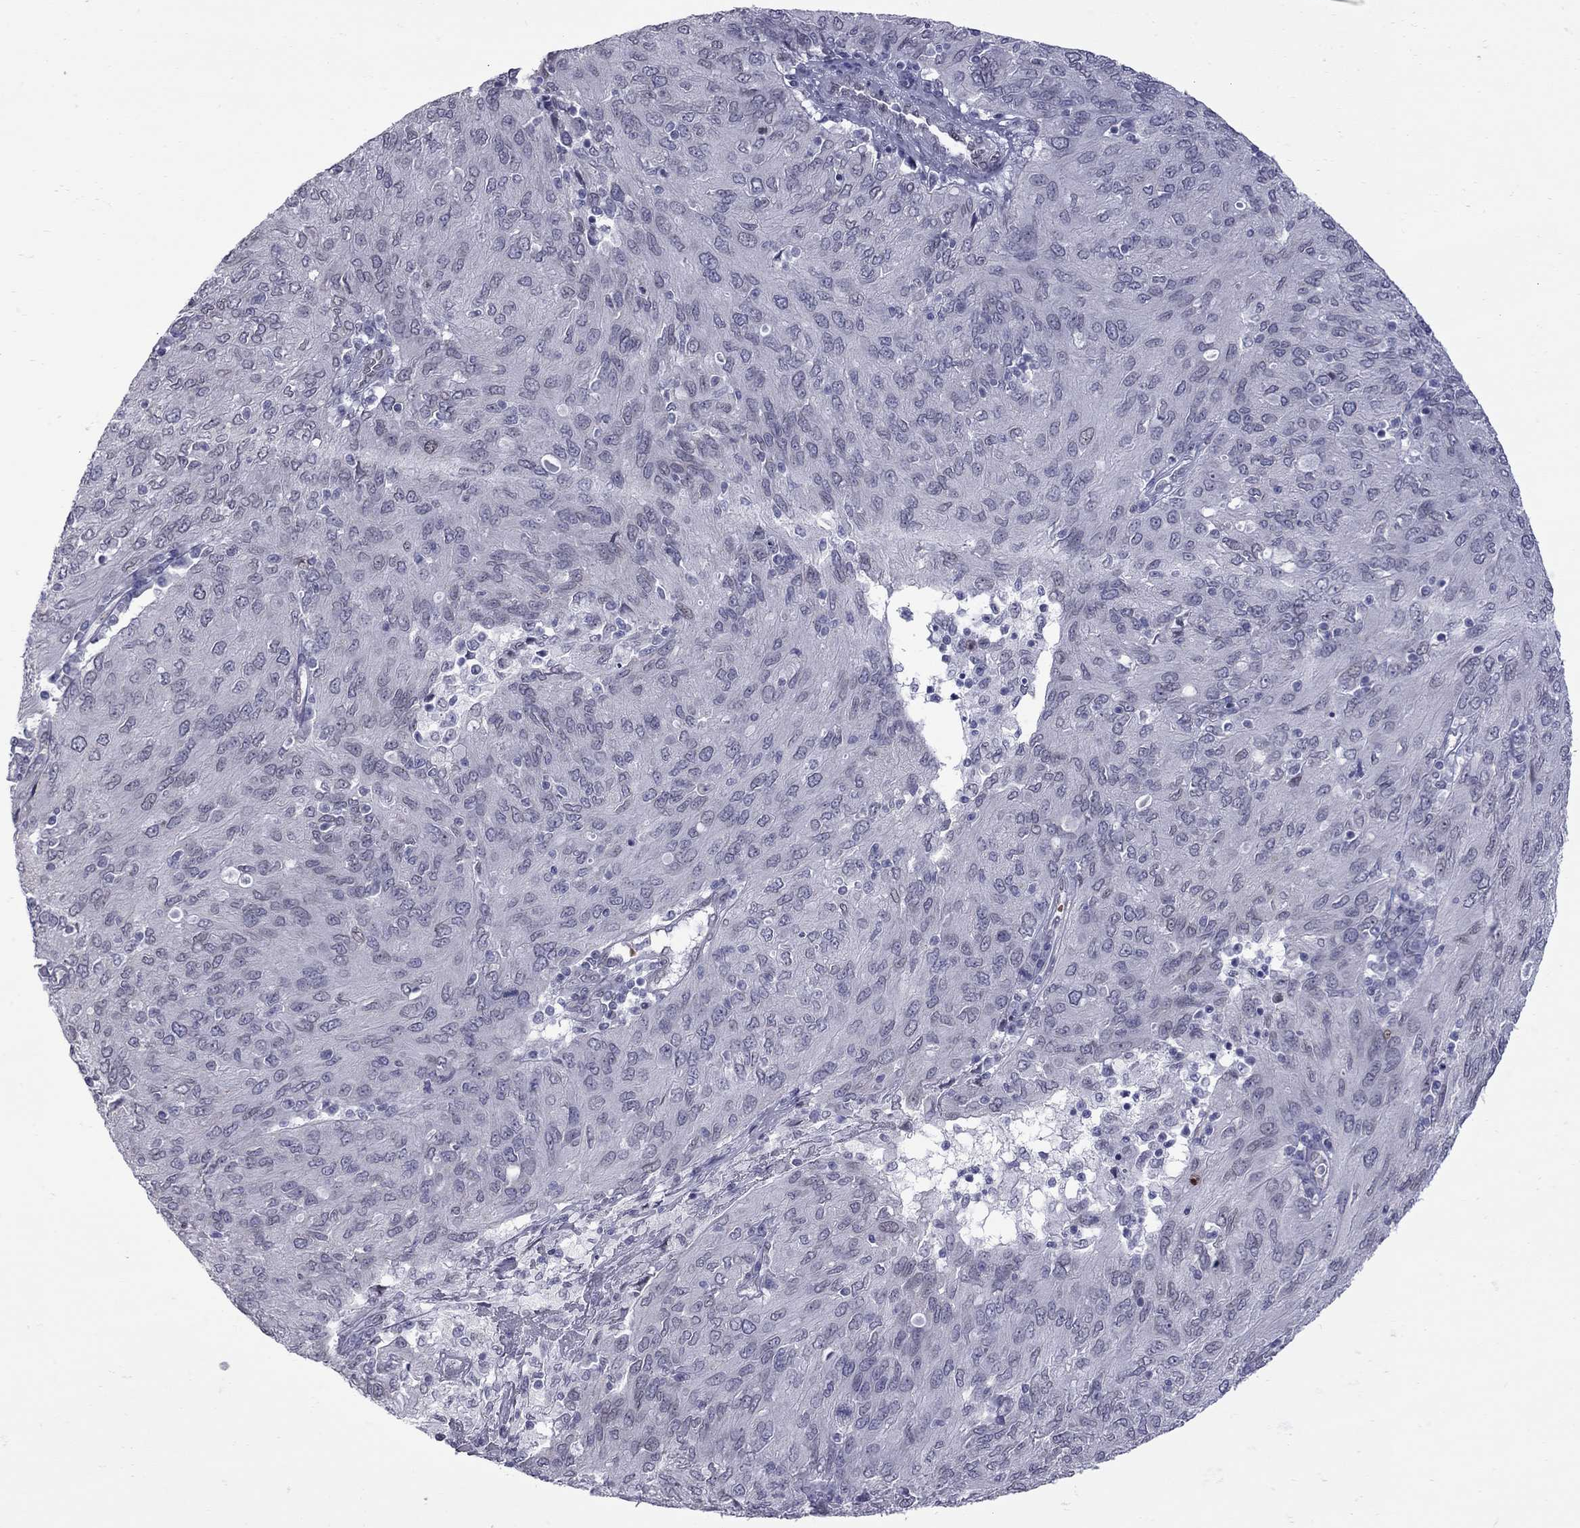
{"staining": {"intensity": "negative", "quantity": "none", "location": "none"}, "tissue": "ovarian cancer", "cell_type": "Tumor cells", "image_type": "cancer", "snomed": [{"axis": "morphology", "description": "Carcinoma, endometroid"}, {"axis": "topography", "description": "Ovary"}], "caption": "Human ovarian cancer (endometroid carcinoma) stained for a protein using immunohistochemistry displays no expression in tumor cells.", "gene": "CLTCL1", "patient": {"sex": "female", "age": 50}}